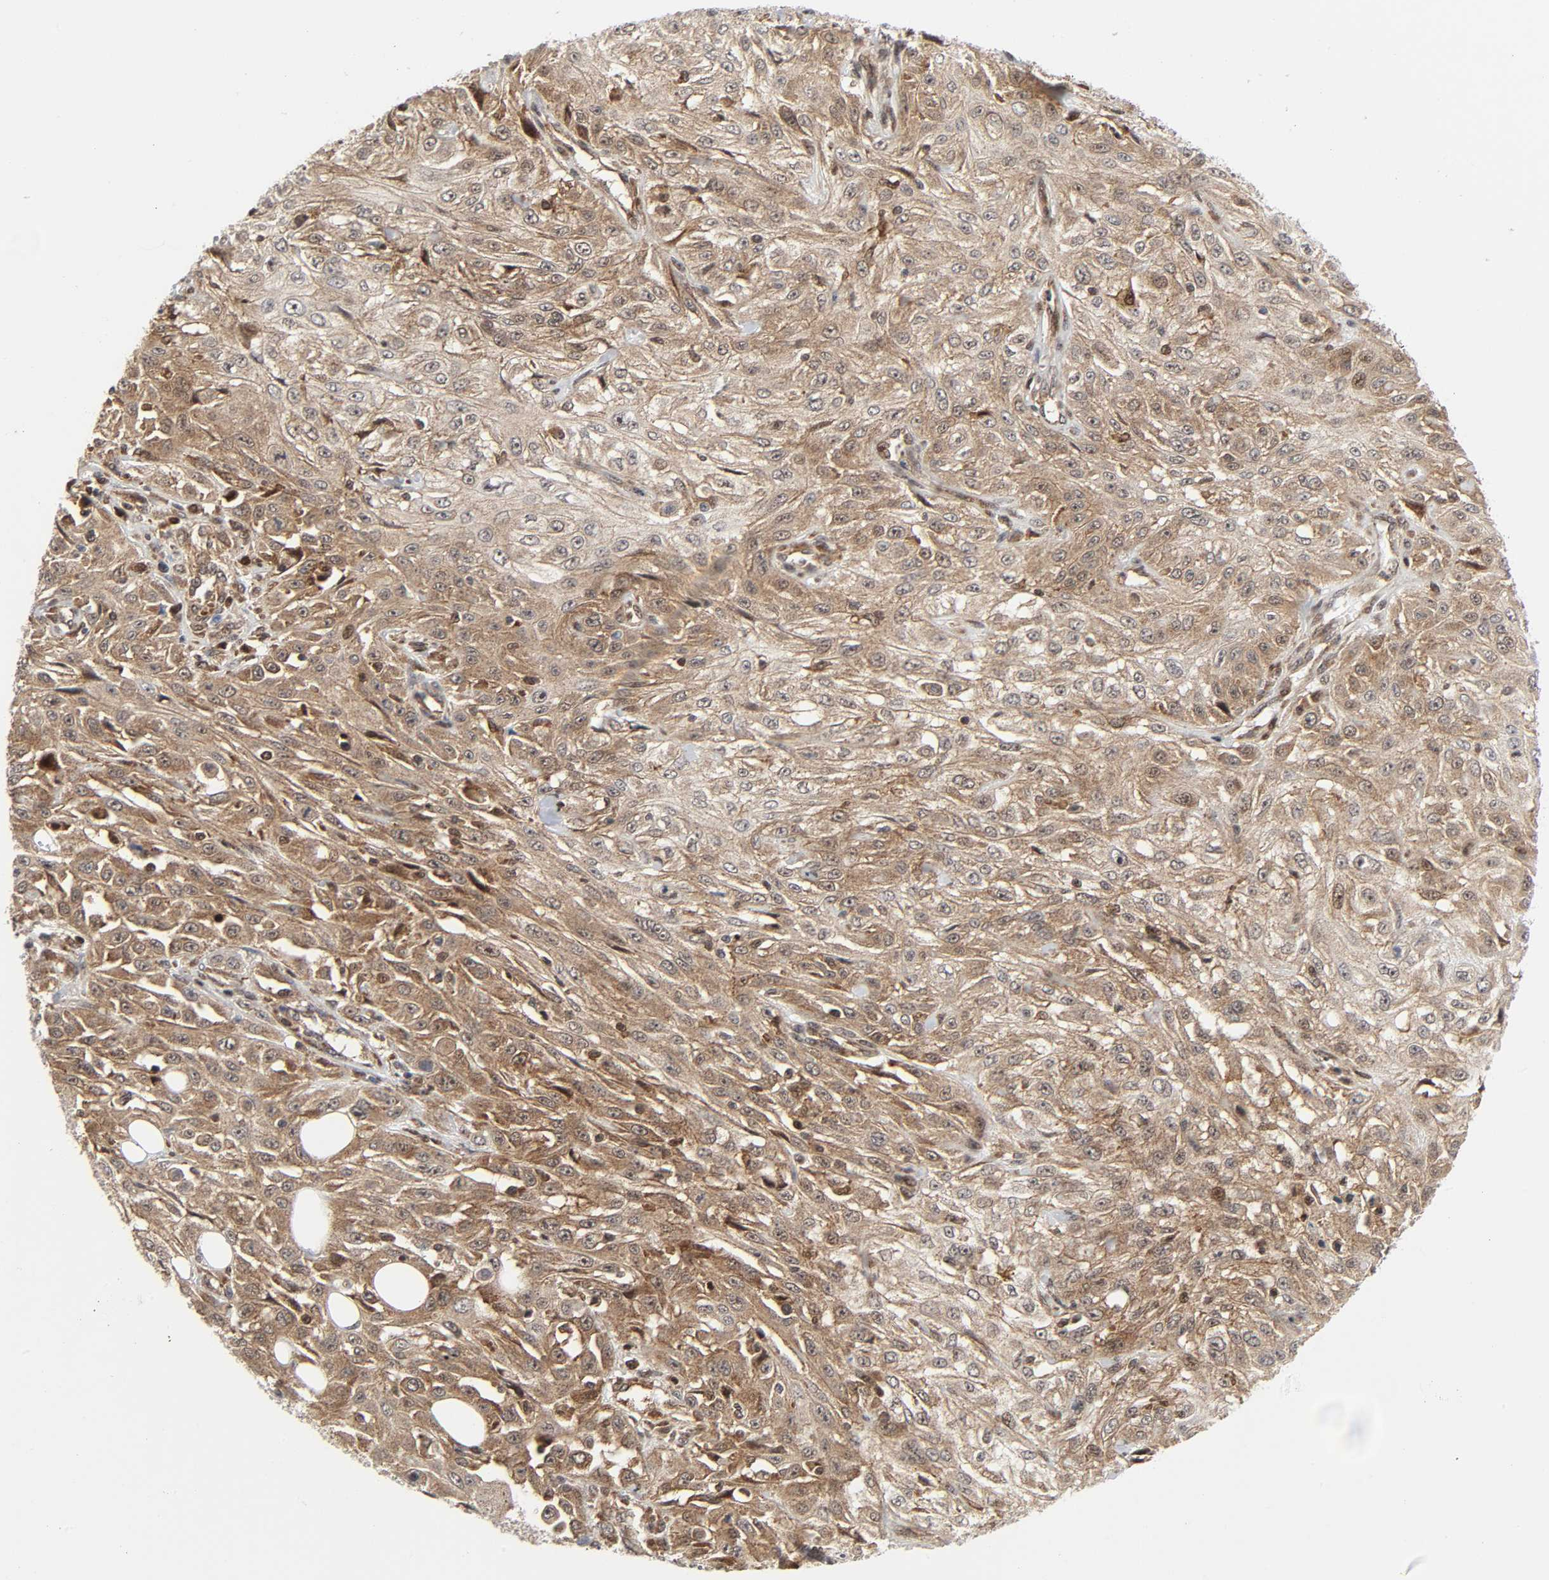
{"staining": {"intensity": "moderate", "quantity": "<25%", "location": "cytoplasmic/membranous"}, "tissue": "skin cancer", "cell_type": "Tumor cells", "image_type": "cancer", "snomed": [{"axis": "morphology", "description": "Squamous cell carcinoma, NOS"}, {"axis": "topography", "description": "Skin"}], "caption": "IHC image of neoplastic tissue: human squamous cell carcinoma (skin) stained using immunohistochemistry displays low levels of moderate protein expression localized specifically in the cytoplasmic/membranous of tumor cells, appearing as a cytoplasmic/membranous brown color.", "gene": "MAPK1", "patient": {"sex": "male", "age": 75}}